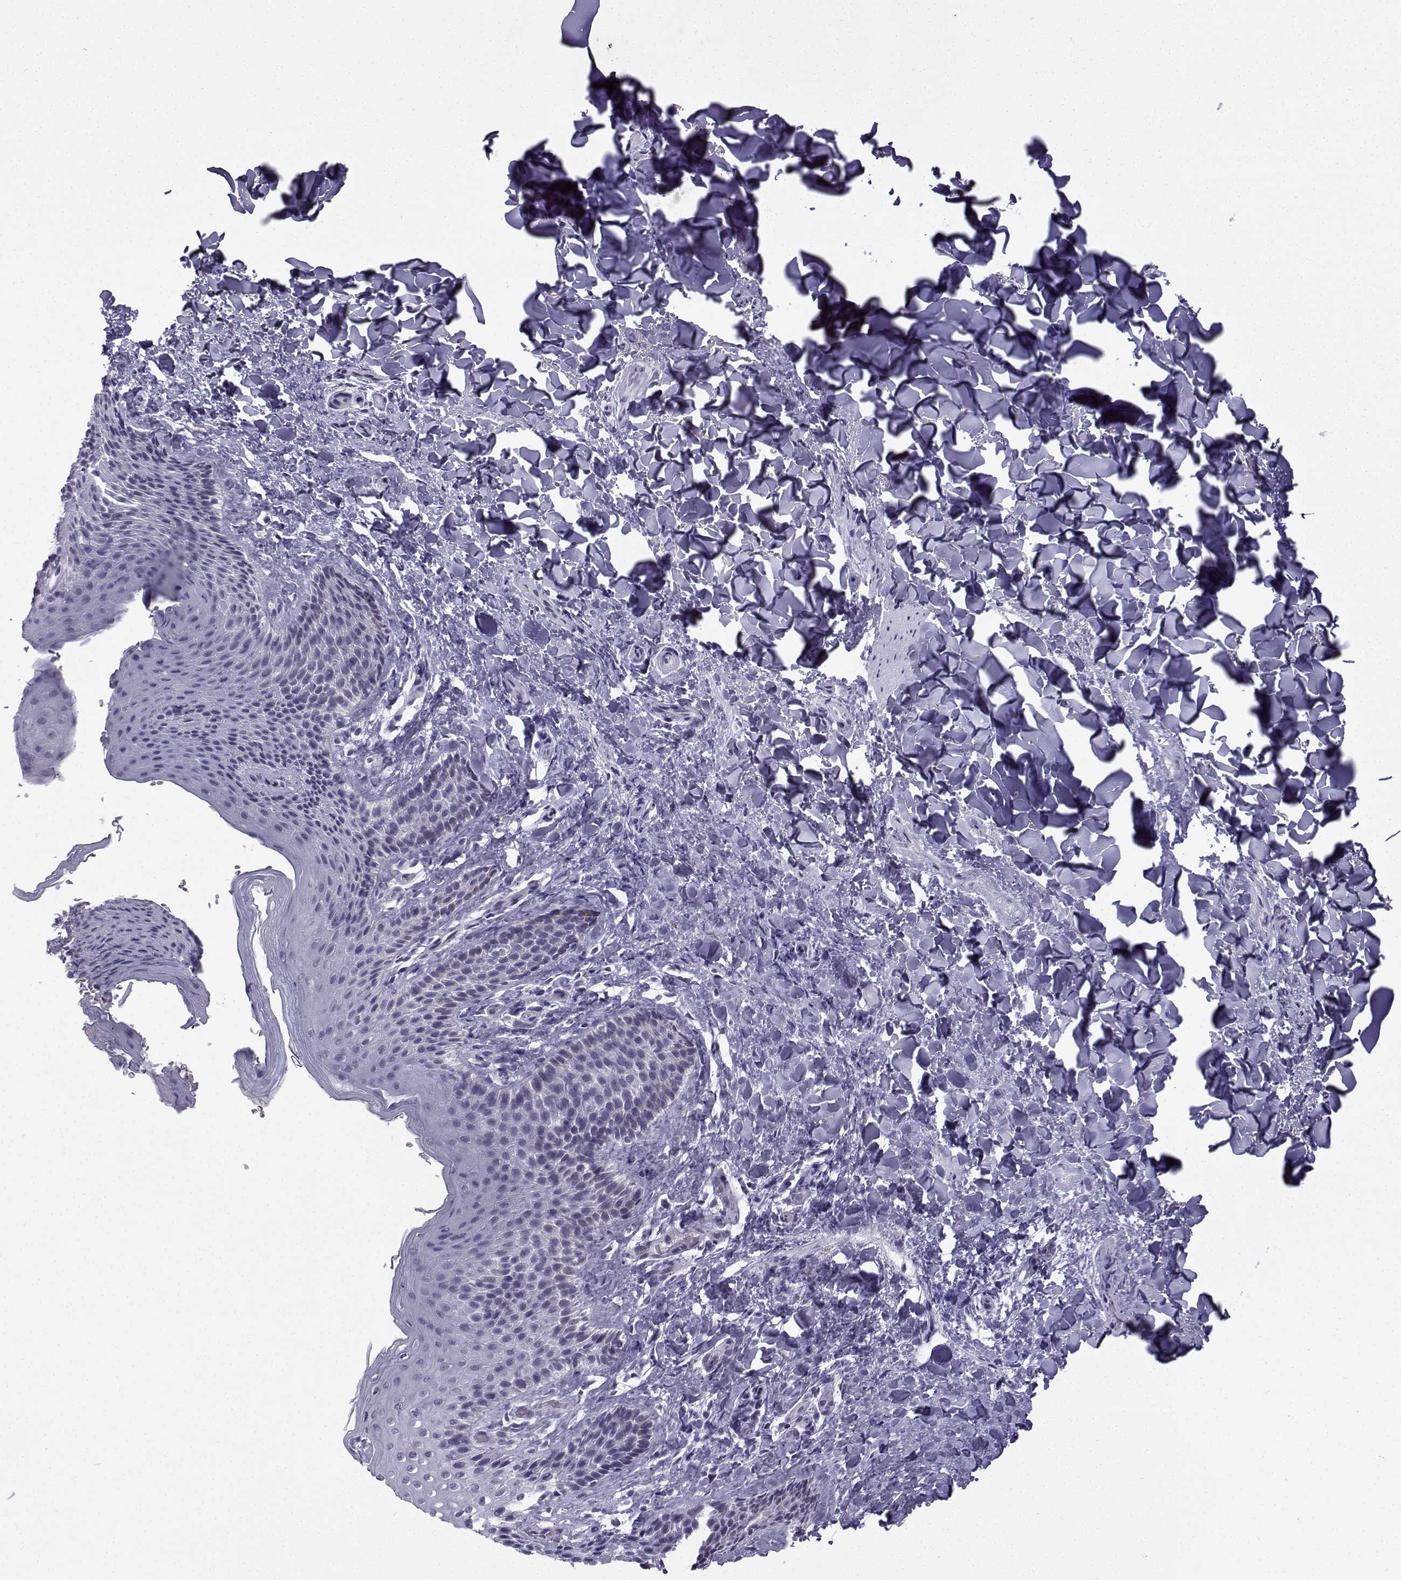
{"staining": {"intensity": "negative", "quantity": "none", "location": "none"}, "tissue": "skin", "cell_type": "Epidermal cells", "image_type": "normal", "snomed": [{"axis": "morphology", "description": "Normal tissue, NOS"}, {"axis": "topography", "description": "Anal"}], "caption": "IHC histopathology image of normal skin: human skin stained with DAB (3,3'-diaminobenzidine) shows no significant protein staining in epidermal cells.", "gene": "CFAP53", "patient": {"sex": "male", "age": 36}}